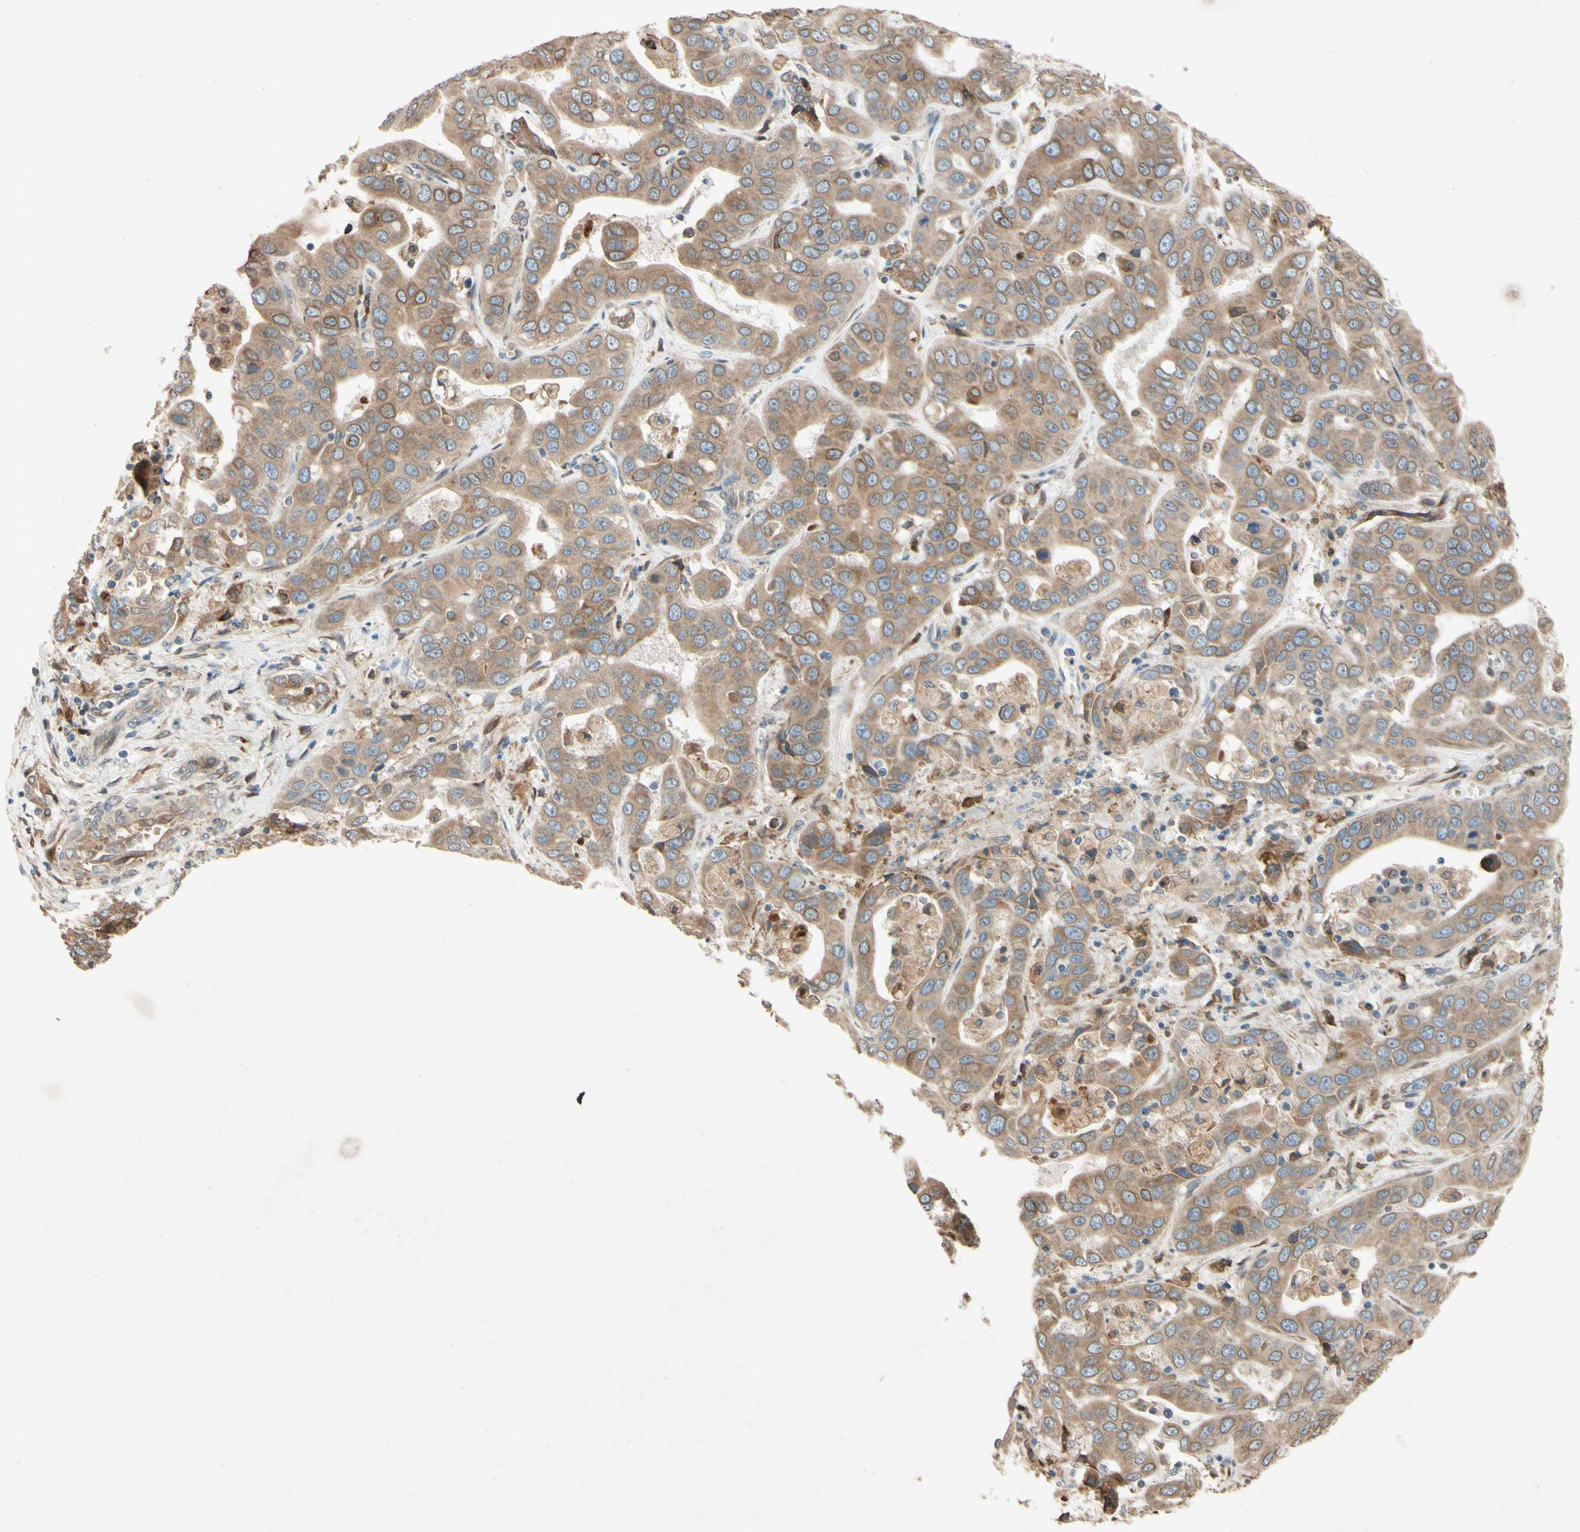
{"staining": {"intensity": "moderate", "quantity": ">75%", "location": "cytoplasmic/membranous,nuclear"}, "tissue": "liver cancer", "cell_type": "Tumor cells", "image_type": "cancer", "snomed": [{"axis": "morphology", "description": "Cholangiocarcinoma"}, {"axis": "topography", "description": "Liver"}], "caption": "Immunohistochemical staining of human liver cancer (cholangiocarcinoma) shows moderate cytoplasmic/membranous and nuclear protein expression in about >75% of tumor cells.", "gene": "PTPRU", "patient": {"sex": "female", "age": 52}}